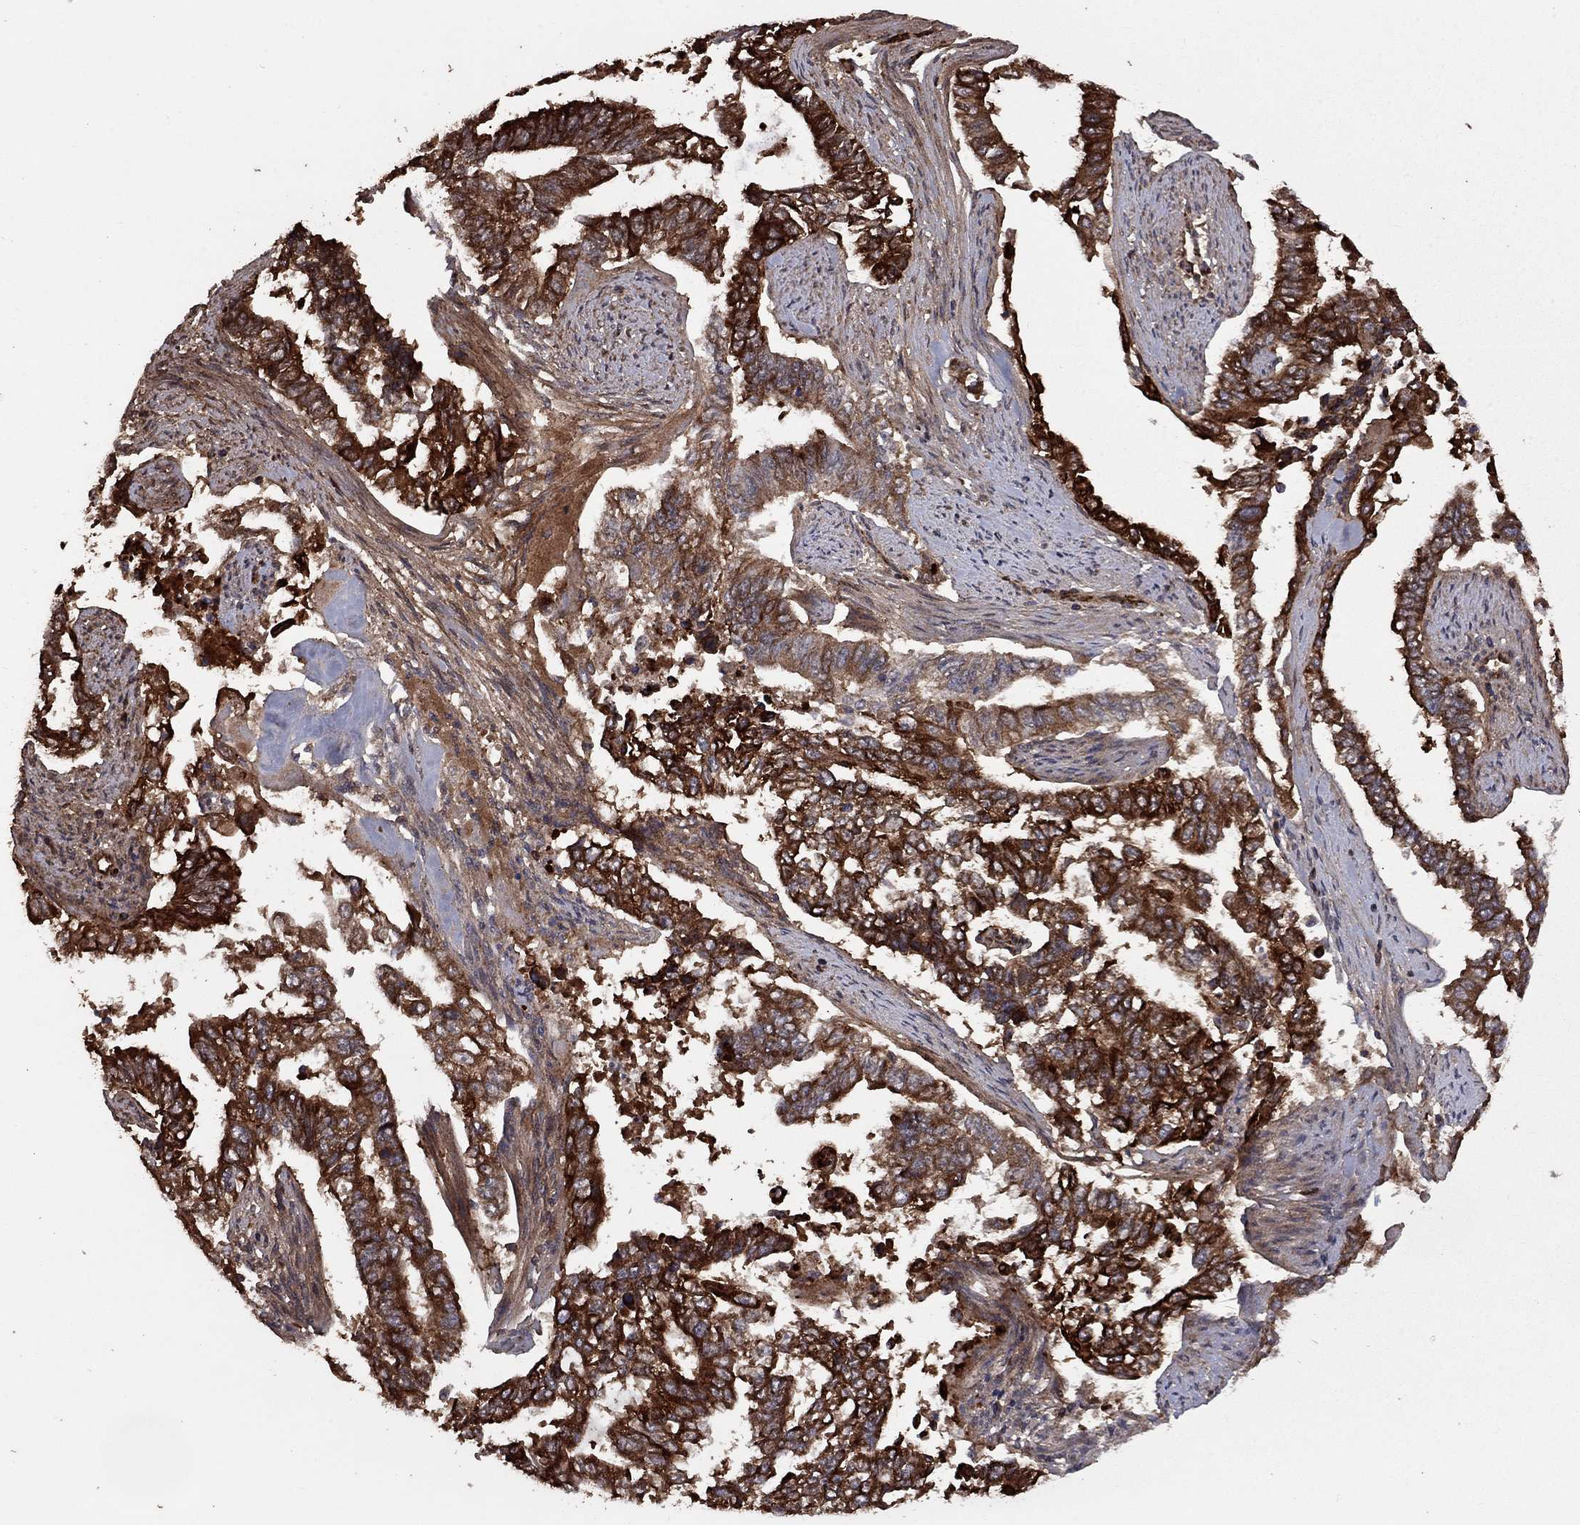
{"staining": {"intensity": "strong", "quantity": ">75%", "location": "cytoplasmic/membranous"}, "tissue": "endometrial cancer", "cell_type": "Tumor cells", "image_type": "cancer", "snomed": [{"axis": "morphology", "description": "Adenocarcinoma, NOS"}, {"axis": "topography", "description": "Uterus"}], "caption": "Protein analysis of adenocarcinoma (endometrial) tissue shows strong cytoplasmic/membranous expression in about >75% of tumor cells. The protein of interest is stained brown, and the nuclei are stained in blue (DAB IHC with brightfield microscopy, high magnification).", "gene": "COL18A1", "patient": {"sex": "female", "age": 59}}